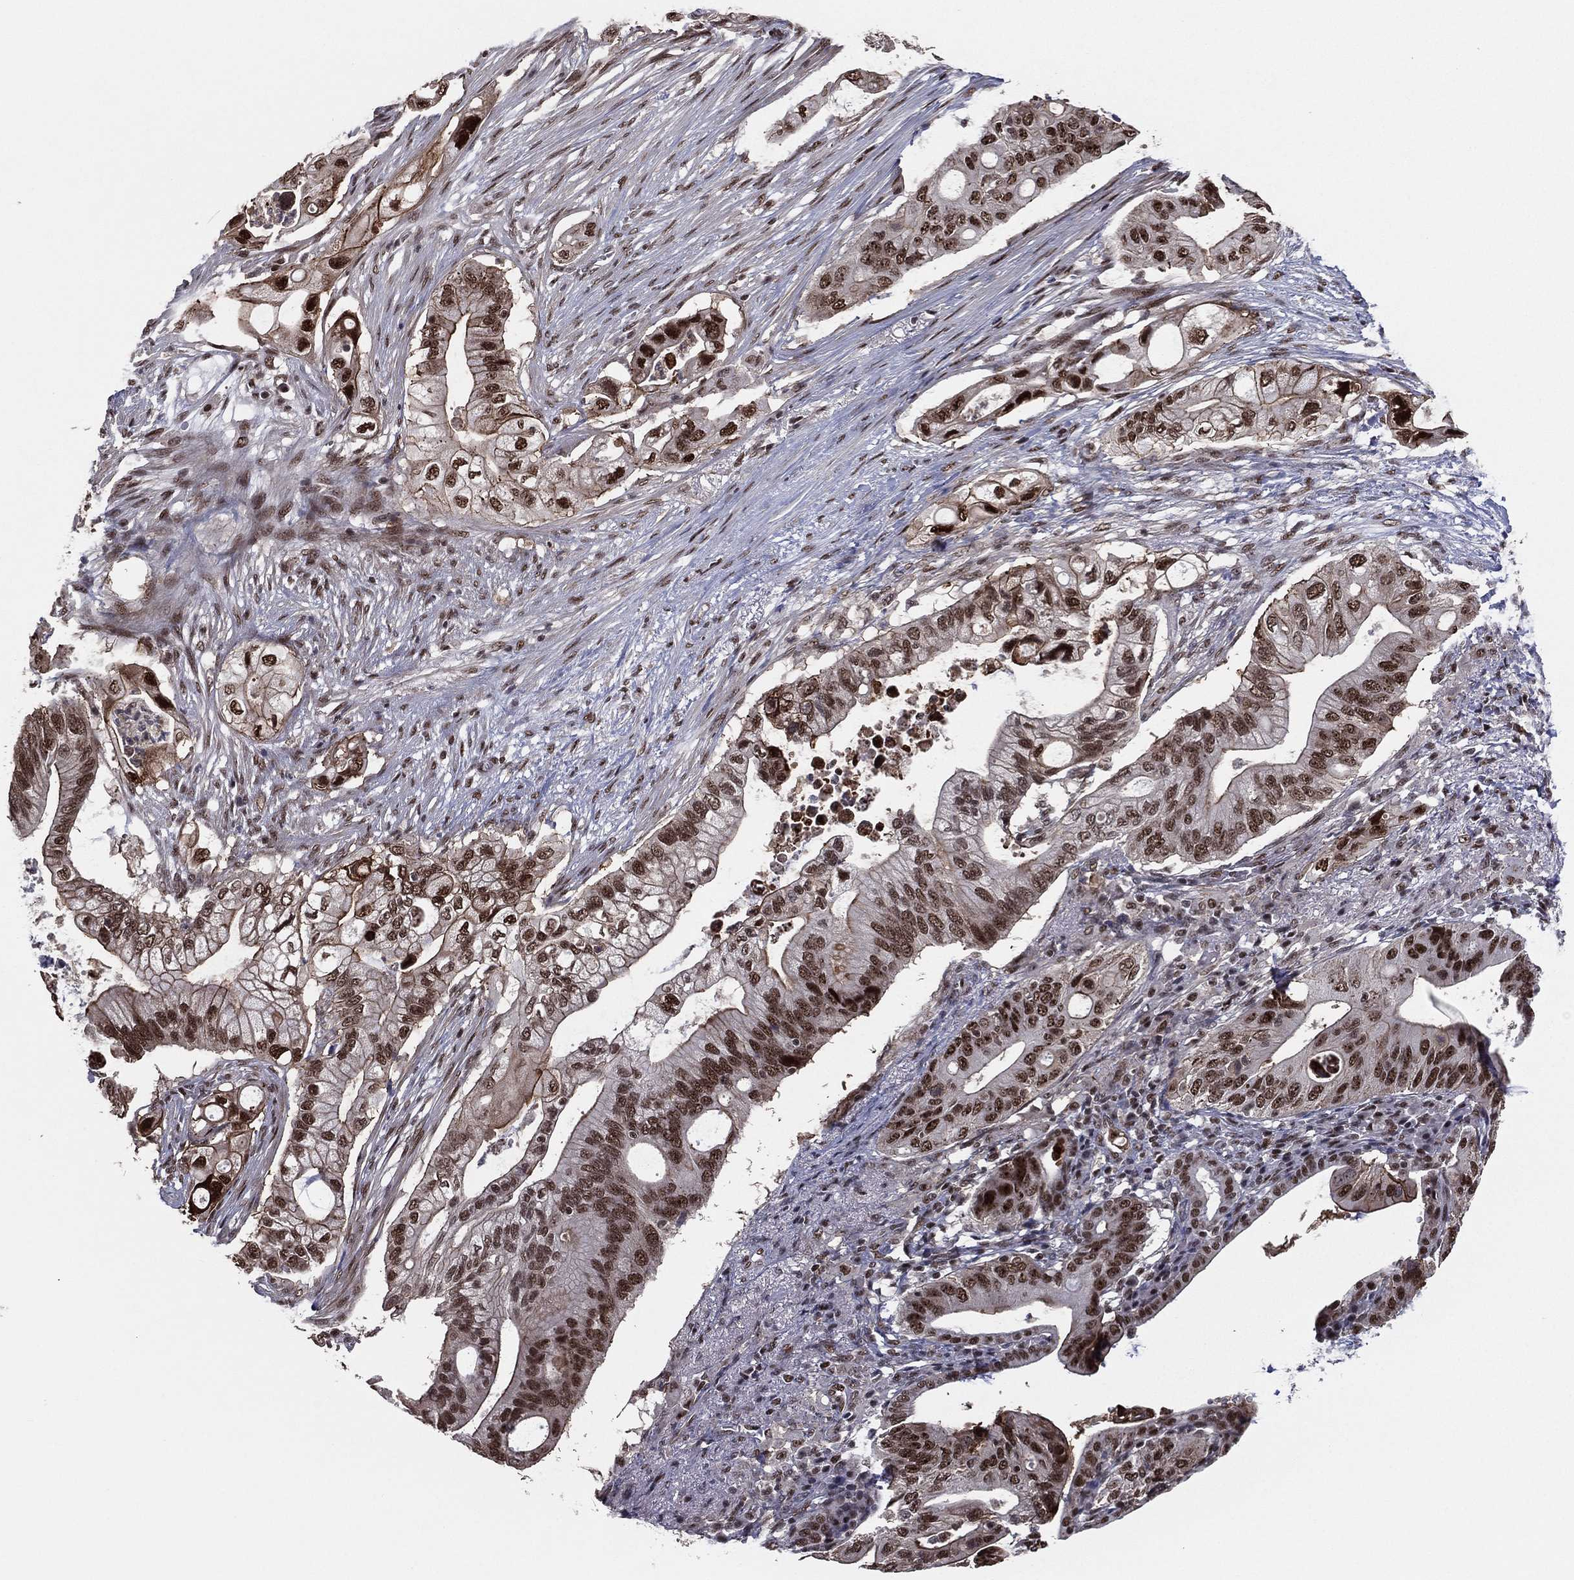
{"staining": {"intensity": "strong", "quantity": "25%-75%", "location": "nuclear"}, "tissue": "pancreatic cancer", "cell_type": "Tumor cells", "image_type": "cancer", "snomed": [{"axis": "morphology", "description": "Adenocarcinoma, NOS"}, {"axis": "topography", "description": "Pancreas"}], "caption": "Human pancreatic cancer (adenocarcinoma) stained with a protein marker shows strong staining in tumor cells.", "gene": "GPALPP1", "patient": {"sex": "female", "age": 72}}